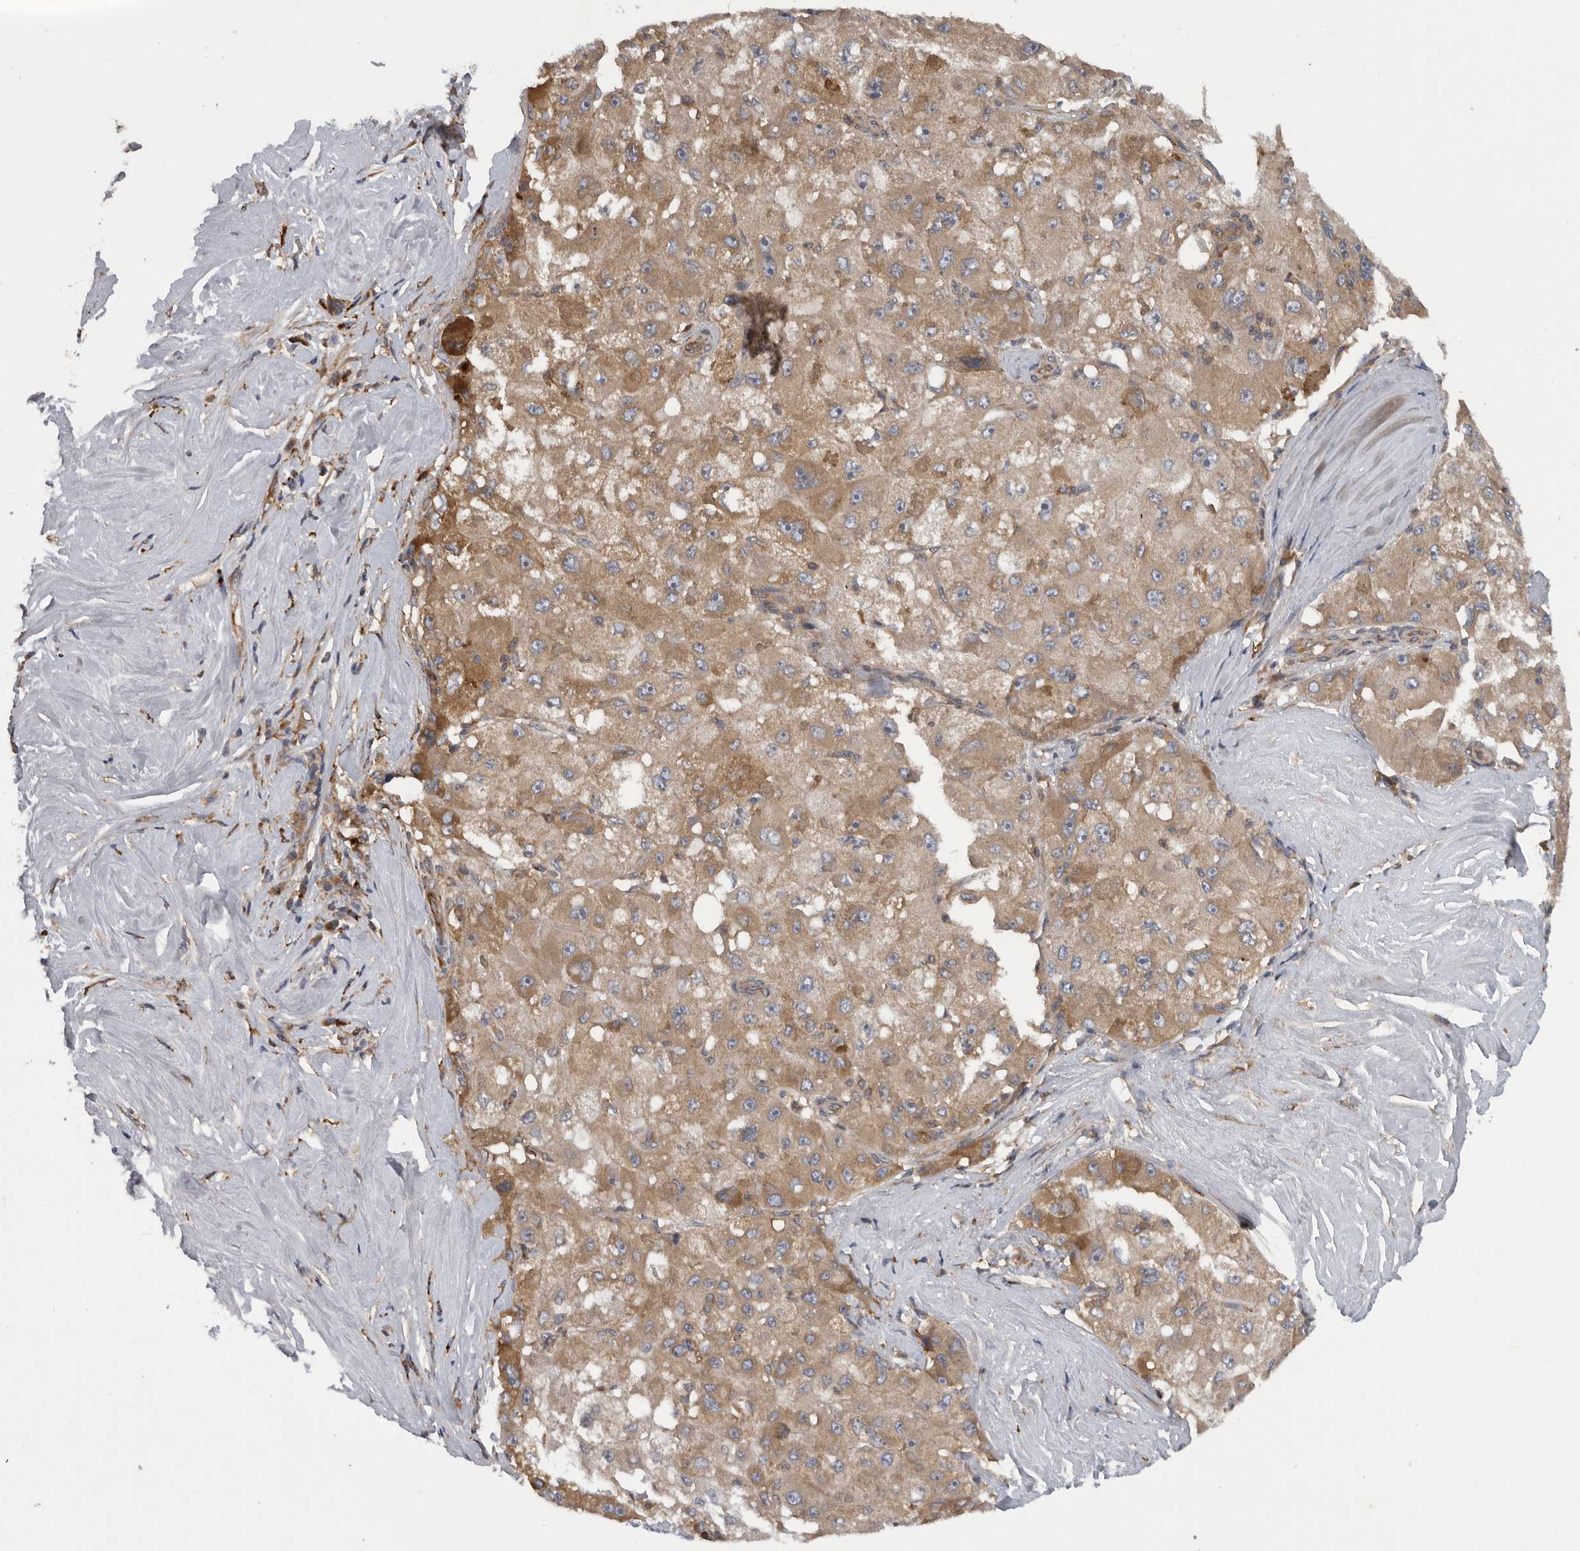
{"staining": {"intensity": "weak", "quantity": ">75%", "location": "cytoplasmic/membranous"}, "tissue": "liver cancer", "cell_type": "Tumor cells", "image_type": "cancer", "snomed": [{"axis": "morphology", "description": "Carcinoma, Hepatocellular, NOS"}, {"axis": "topography", "description": "Liver"}], "caption": "Immunohistochemistry (IHC) micrograph of liver cancer (hepatocellular carcinoma) stained for a protein (brown), which reveals low levels of weak cytoplasmic/membranous staining in about >75% of tumor cells.", "gene": "C1orf109", "patient": {"sex": "male", "age": 80}}